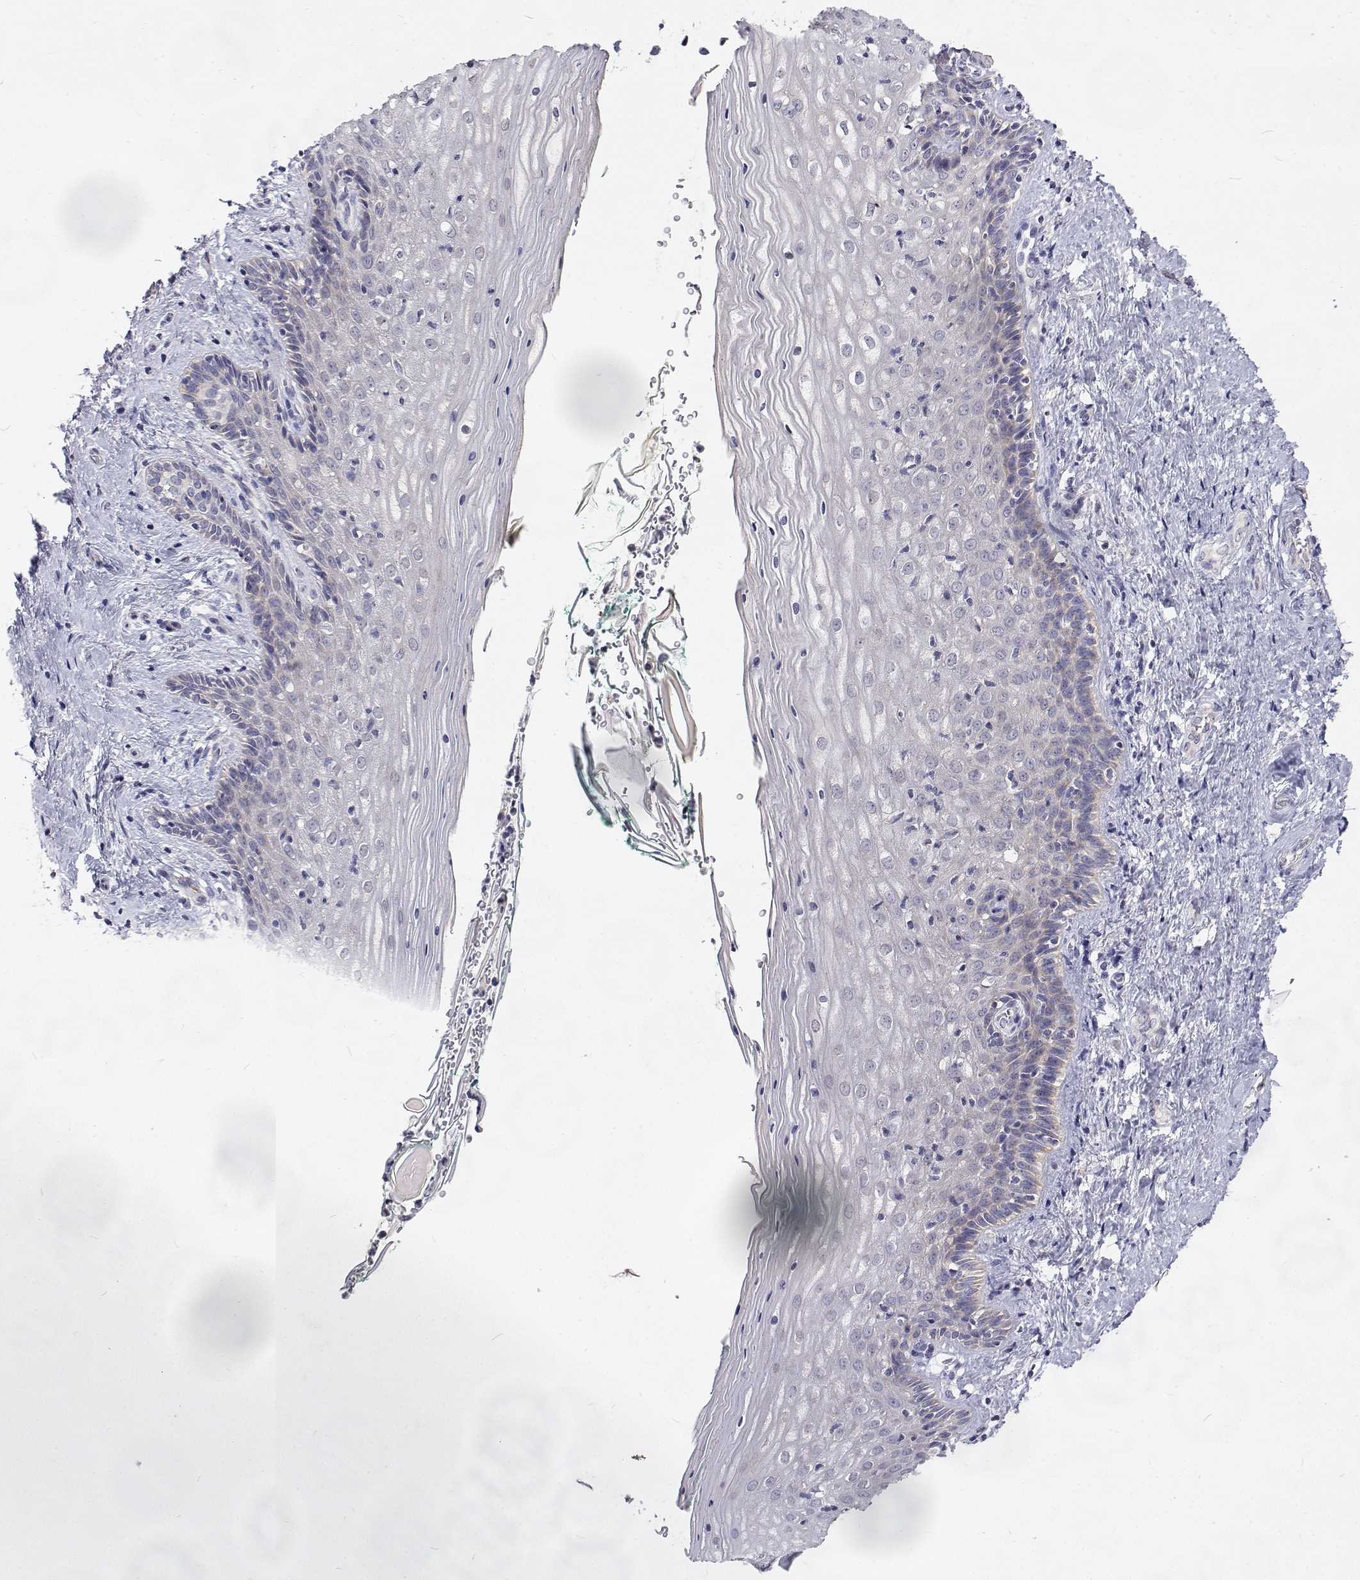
{"staining": {"intensity": "negative", "quantity": "none", "location": "none"}, "tissue": "vagina", "cell_type": "Squamous epithelial cells", "image_type": "normal", "snomed": [{"axis": "morphology", "description": "Normal tissue, NOS"}, {"axis": "topography", "description": "Vagina"}], "caption": "Squamous epithelial cells are negative for protein expression in normal human vagina.", "gene": "TRIM60", "patient": {"sex": "female", "age": 45}}